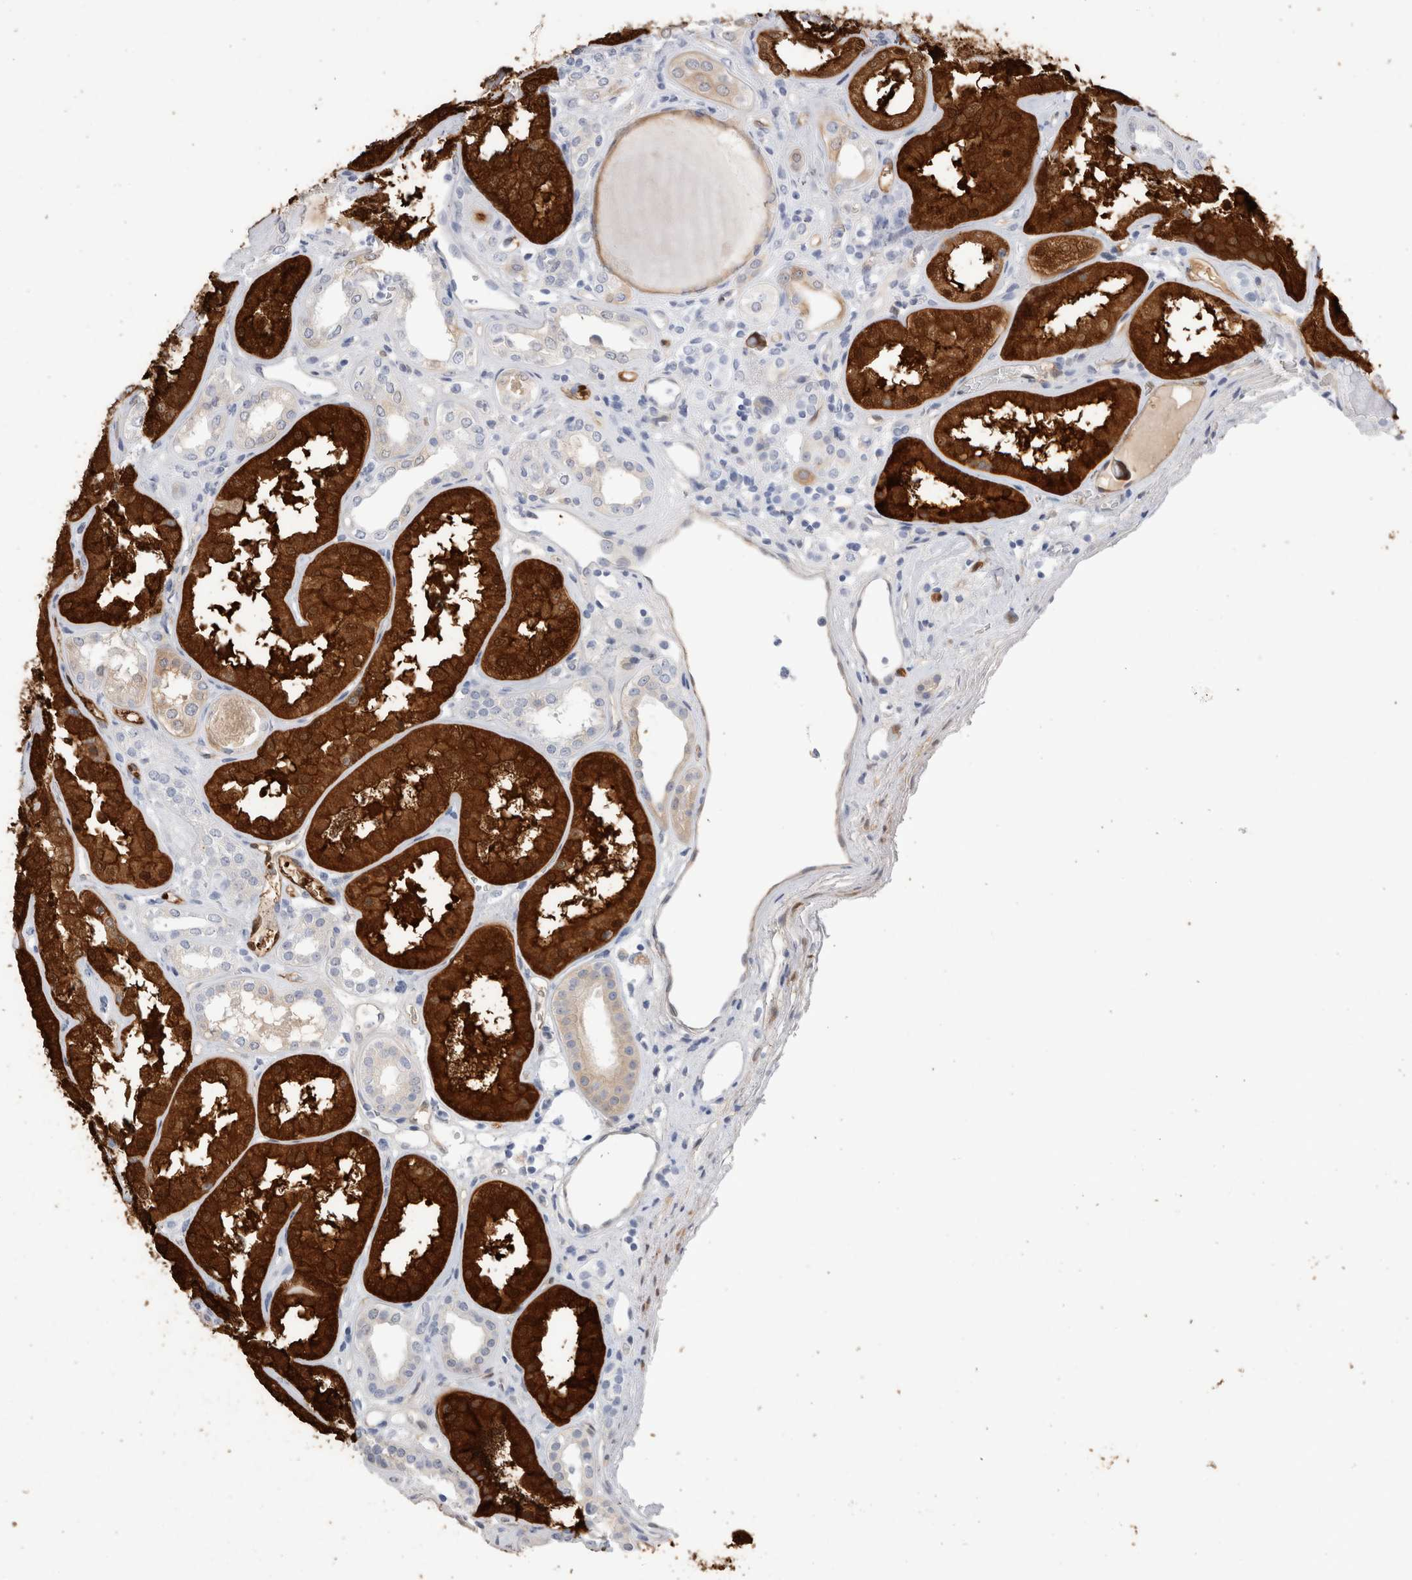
{"staining": {"intensity": "negative", "quantity": "none", "location": "none"}, "tissue": "kidney", "cell_type": "Cells in glomeruli", "image_type": "normal", "snomed": [{"axis": "morphology", "description": "Normal tissue, NOS"}, {"axis": "topography", "description": "Kidney"}], "caption": "High magnification brightfield microscopy of normal kidney stained with DAB (3,3'-diaminobenzidine) (brown) and counterstained with hematoxylin (blue): cells in glomeruli show no significant positivity. (DAB (3,3'-diaminobenzidine) IHC, high magnification).", "gene": "NAPEPLD", "patient": {"sex": "female", "age": 56}}